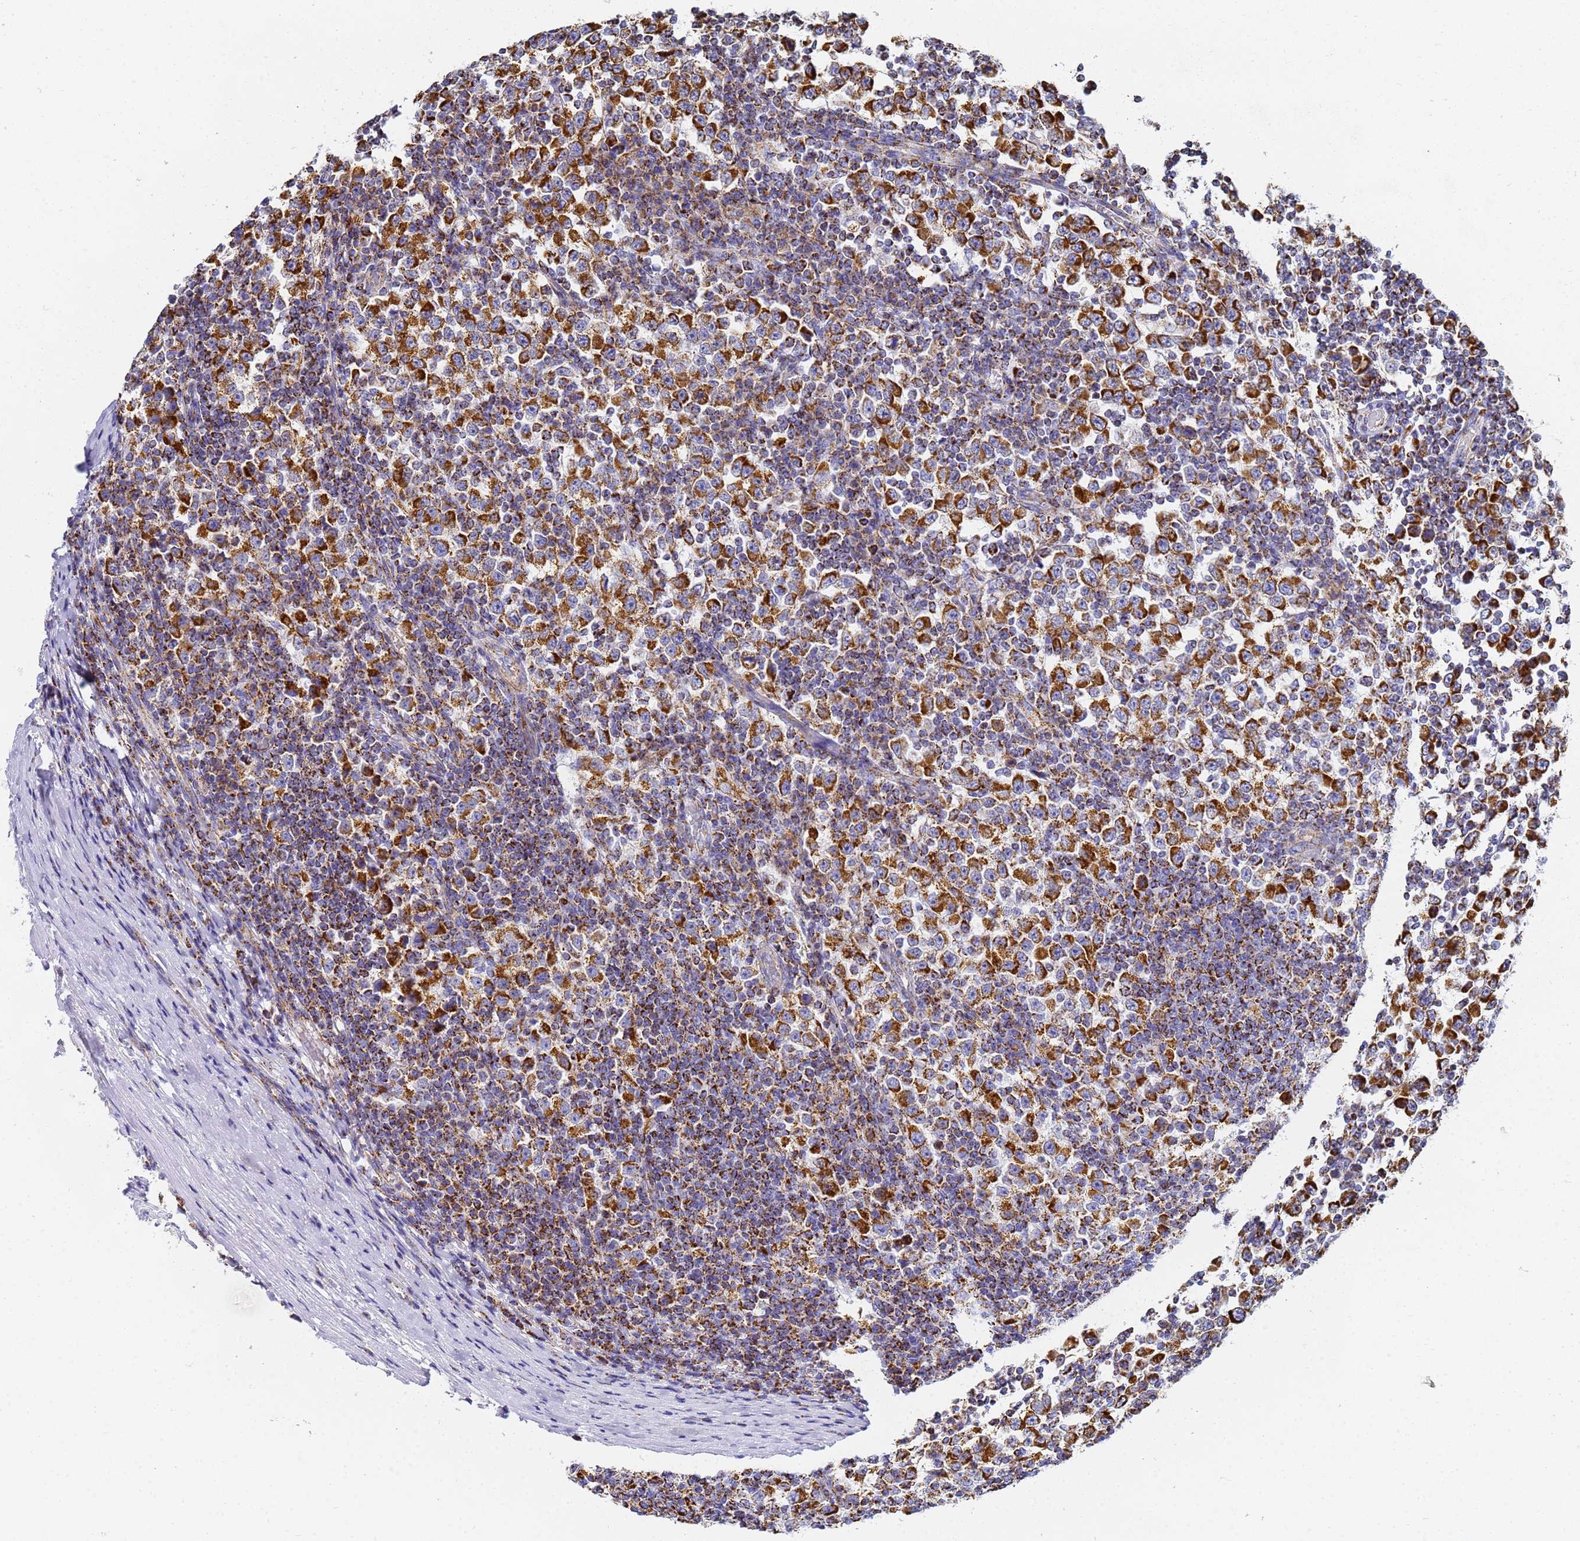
{"staining": {"intensity": "strong", "quantity": ">75%", "location": "cytoplasmic/membranous"}, "tissue": "testis cancer", "cell_type": "Tumor cells", "image_type": "cancer", "snomed": [{"axis": "morphology", "description": "Seminoma, NOS"}, {"axis": "topography", "description": "Testis"}], "caption": "A high-resolution micrograph shows immunohistochemistry staining of testis cancer (seminoma), which exhibits strong cytoplasmic/membranous expression in about >75% of tumor cells. The protein is shown in brown color, while the nuclei are stained blue.", "gene": "CNIH4", "patient": {"sex": "male", "age": 65}}